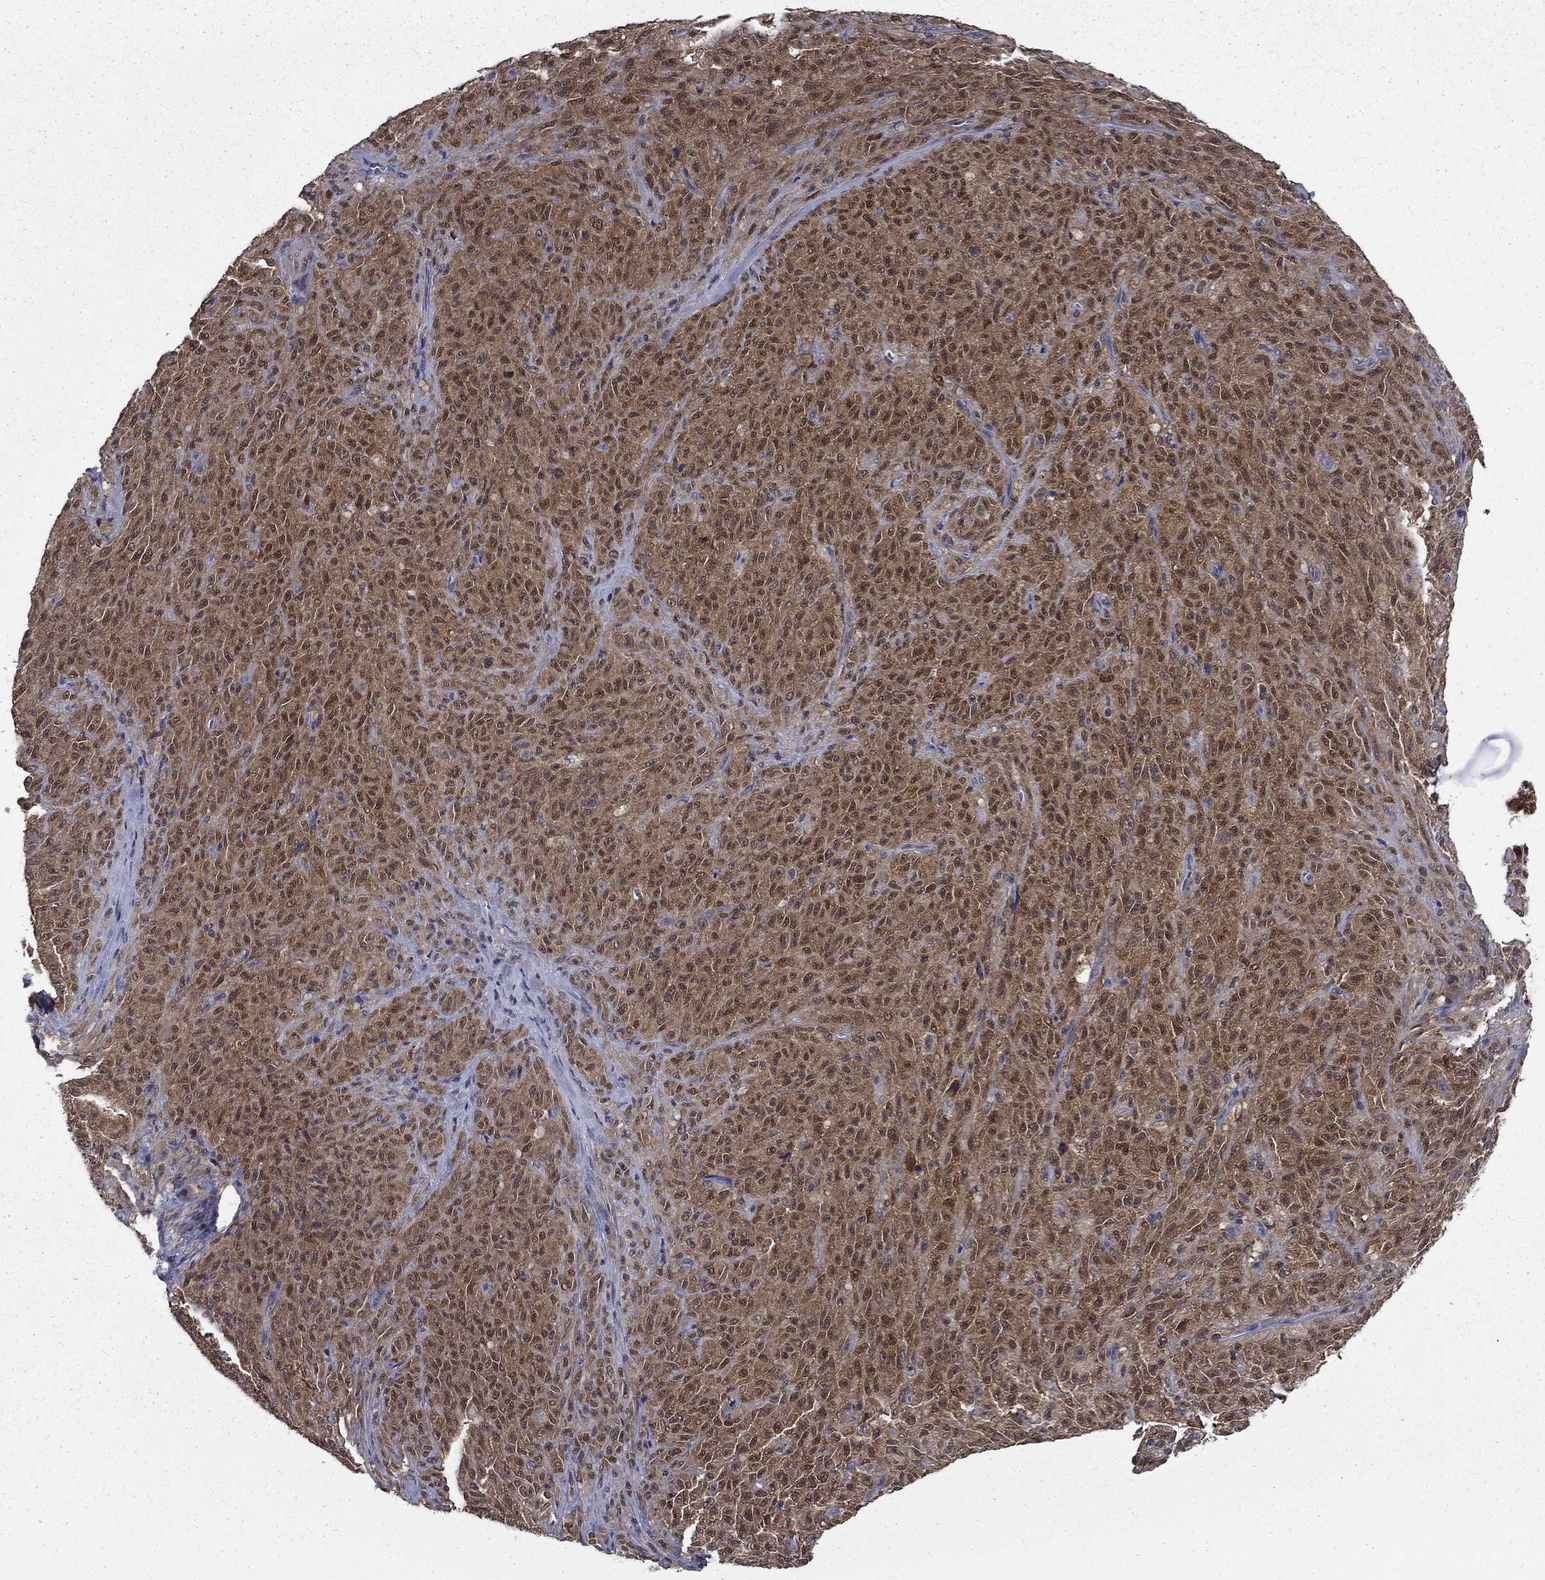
{"staining": {"intensity": "moderate", "quantity": ">75%", "location": "cytoplasmic/membranous,nuclear"}, "tissue": "melanoma", "cell_type": "Tumor cells", "image_type": "cancer", "snomed": [{"axis": "morphology", "description": "Malignant melanoma, NOS"}, {"axis": "topography", "description": "Skin"}], "caption": "Immunohistochemistry (IHC) histopathology image of neoplastic tissue: melanoma stained using IHC reveals medium levels of moderate protein expression localized specifically in the cytoplasmic/membranous and nuclear of tumor cells, appearing as a cytoplasmic/membranous and nuclear brown color.", "gene": "NIT2", "patient": {"sex": "female", "age": 82}}